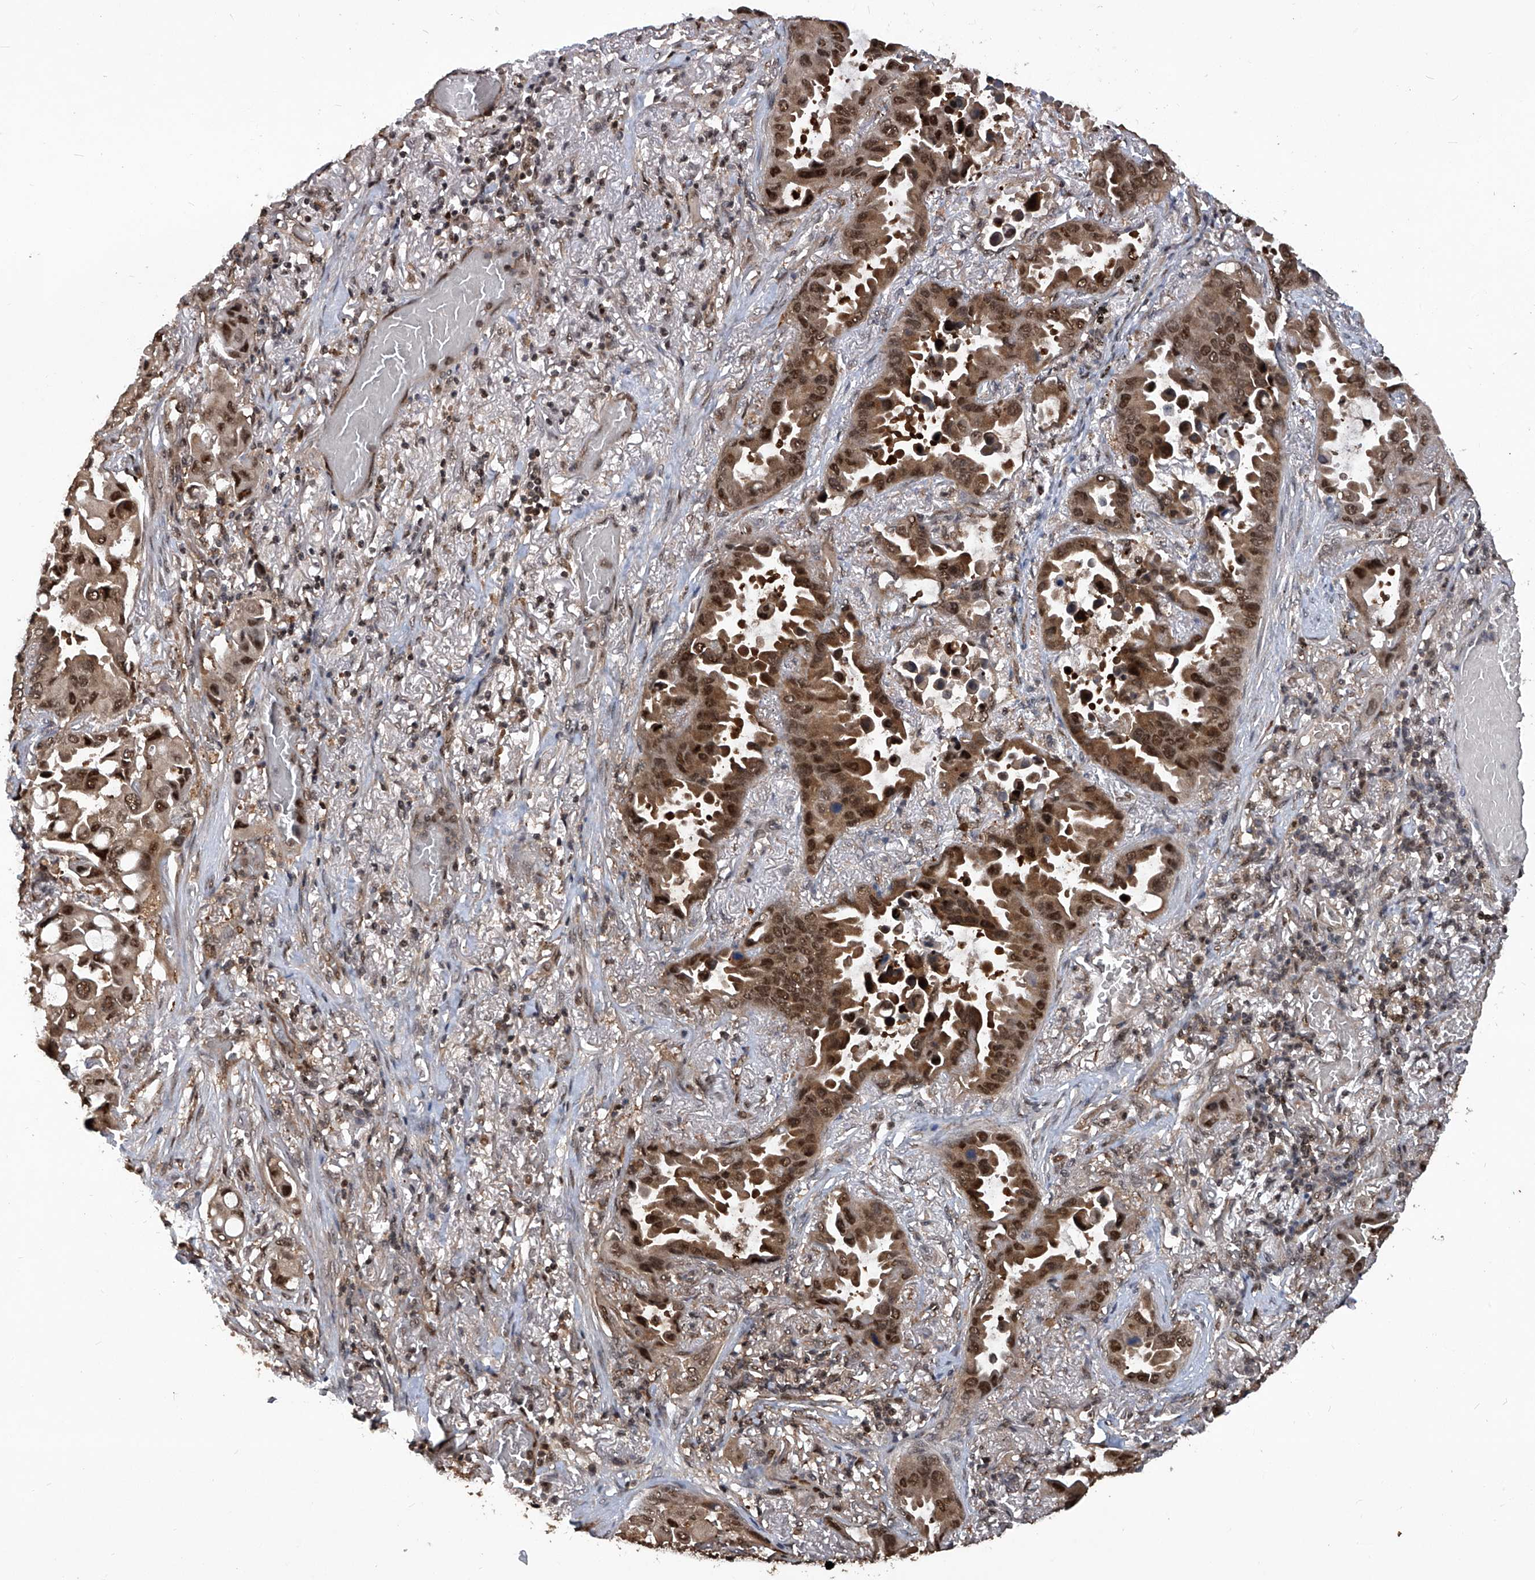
{"staining": {"intensity": "strong", "quantity": ">75%", "location": "cytoplasmic/membranous,nuclear"}, "tissue": "lung cancer", "cell_type": "Tumor cells", "image_type": "cancer", "snomed": [{"axis": "morphology", "description": "Adenocarcinoma, NOS"}, {"axis": "topography", "description": "Lung"}], "caption": "Adenocarcinoma (lung) stained for a protein (brown) reveals strong cytoplasmic/membranous and nuclear positive positivity in approximately >75% of tumor cells.", "gene": "PSMB1", "patient": {"sex": "male", "age": 64}}